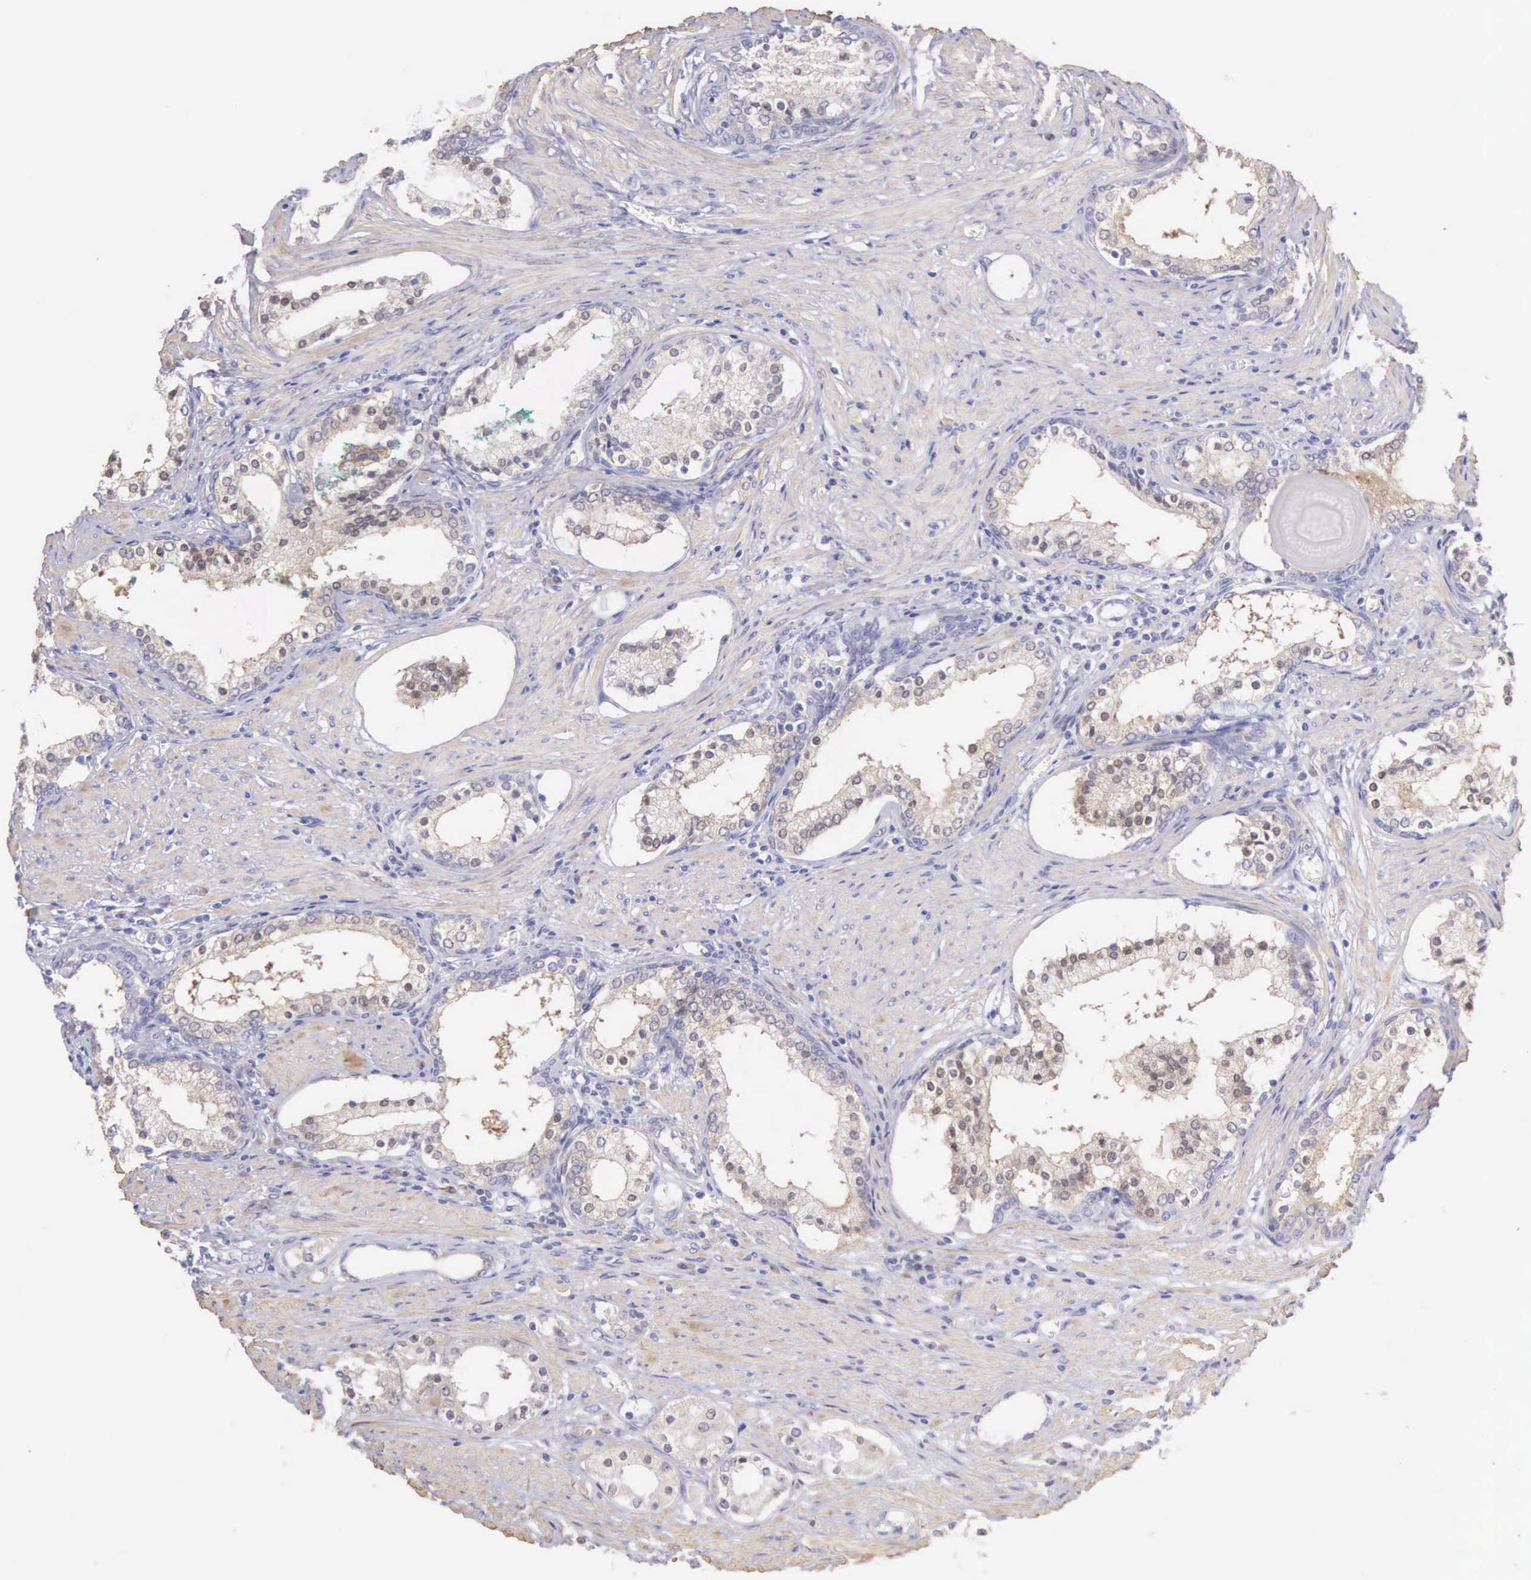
{"staining": {"intensity": "weak", "quantity": "25%-75%", "location": "cytoplasmic/membranous"}, "tissue": "prostate cancer", "cell_type": "Tumor cells", "image_type": "cancer", "snomed": [{"axis": "morphology", "description": "Adenocarcinoma, Medium grade"}, {"axis": "topography", "description": "Prostate"}], "caption": "Prostate medium-grade adenocarcinoma was stained to show a protein in brown. There is low levels of weak cytoplasmic/membranous expression in about 25%-75% of tumor cells.", "gene": "ARFGAP3", "patient": {"sex": "male", "age": 73}}